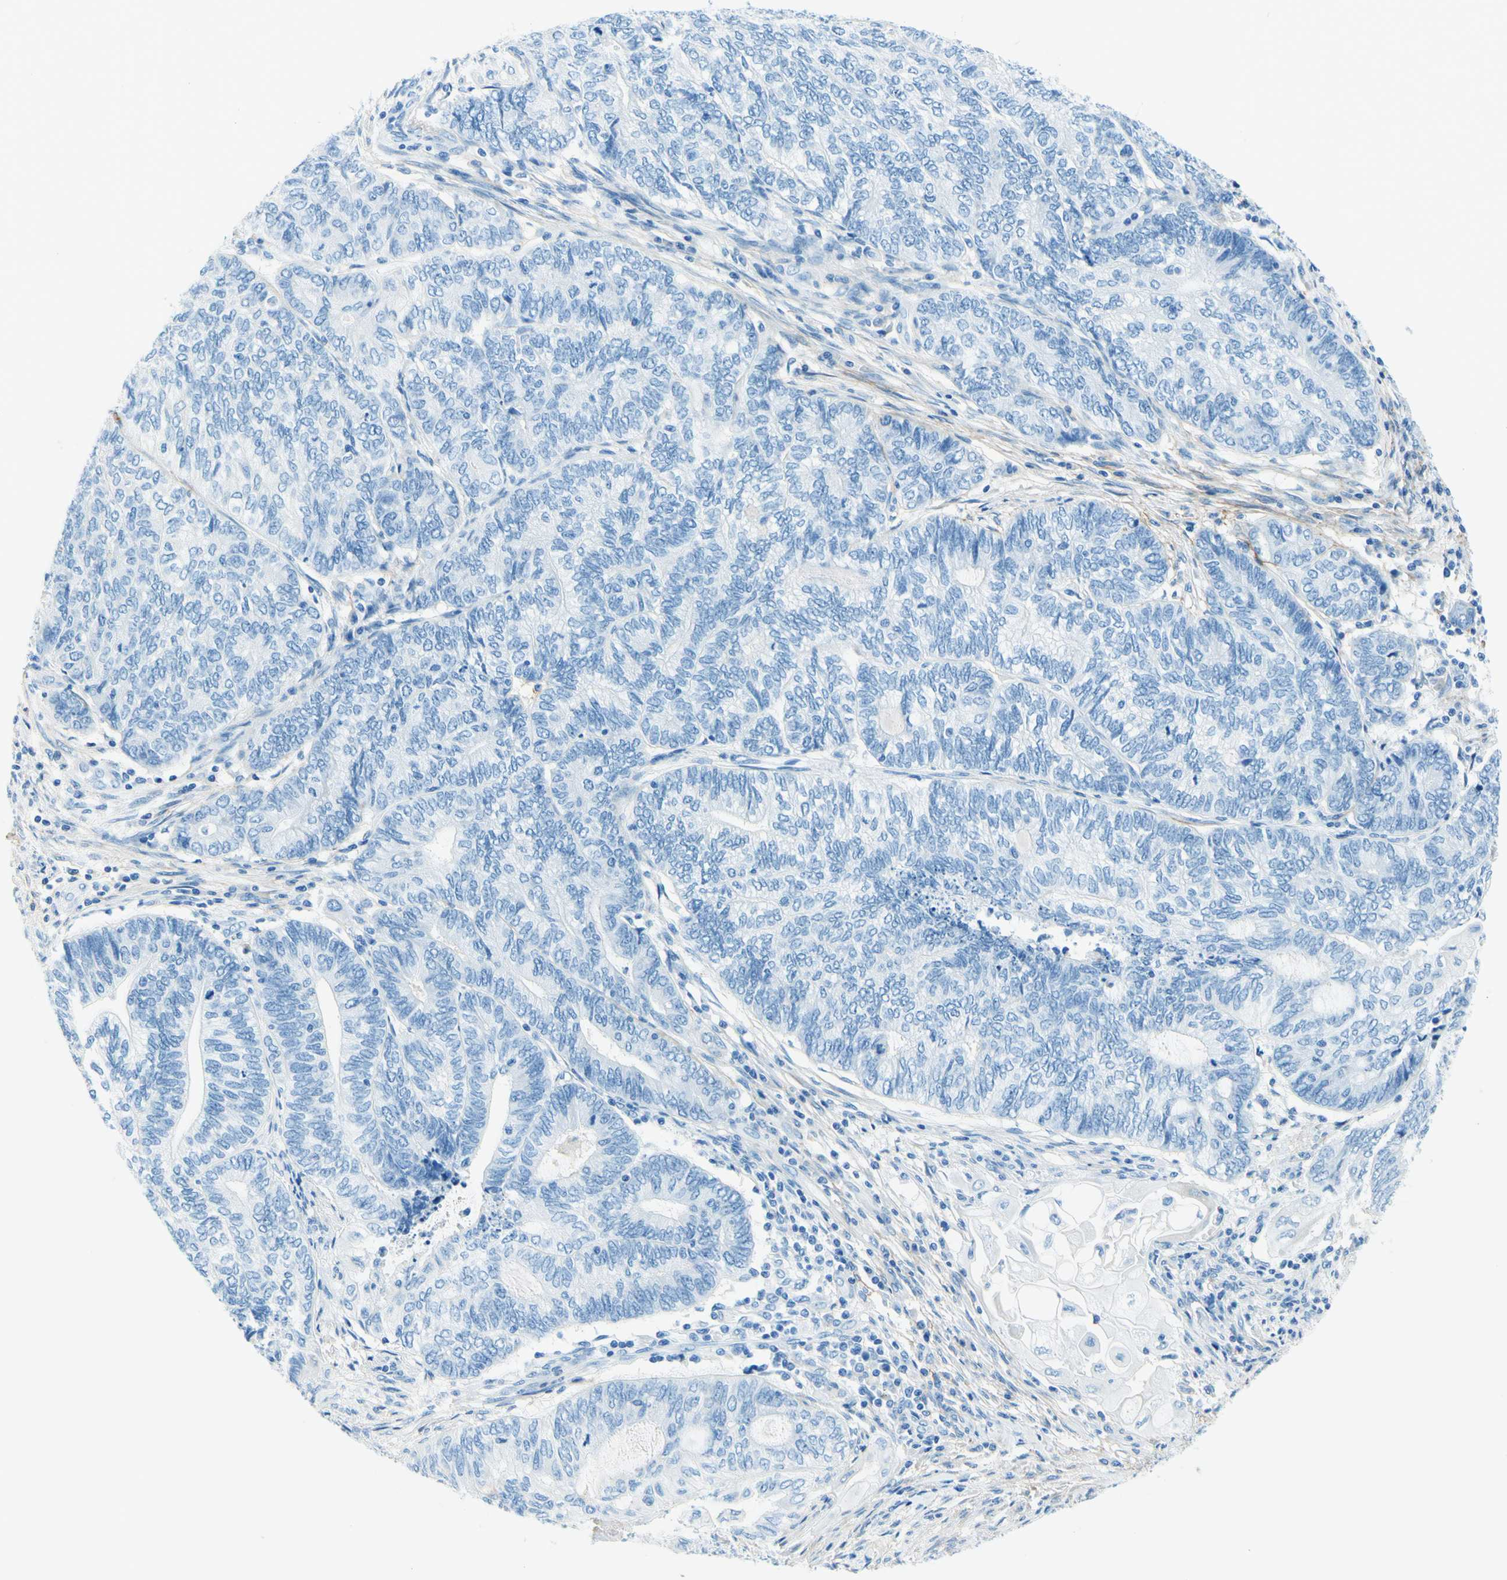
{"staining": {"intensity": "negative", "quantity": "none", "location": "none"}, "tissue": "endometrial cancer", "cell_type": "Tumor cells", "image_type": "cancer", "snomed": [{"axis": "morphology", "description": "Adenocarcinoma, NOS"}, {"axis": "topography", "description": "Uterus"}, {"axis": "topography", "description": "Endometrium"}], "caption": "Adenocarcinoma (endometrial) stained for a protein using immunohistochemistry shows no expression tumor cells.", "gene": "MFAP5", "patient": {"sex": "female", "age": 70}}